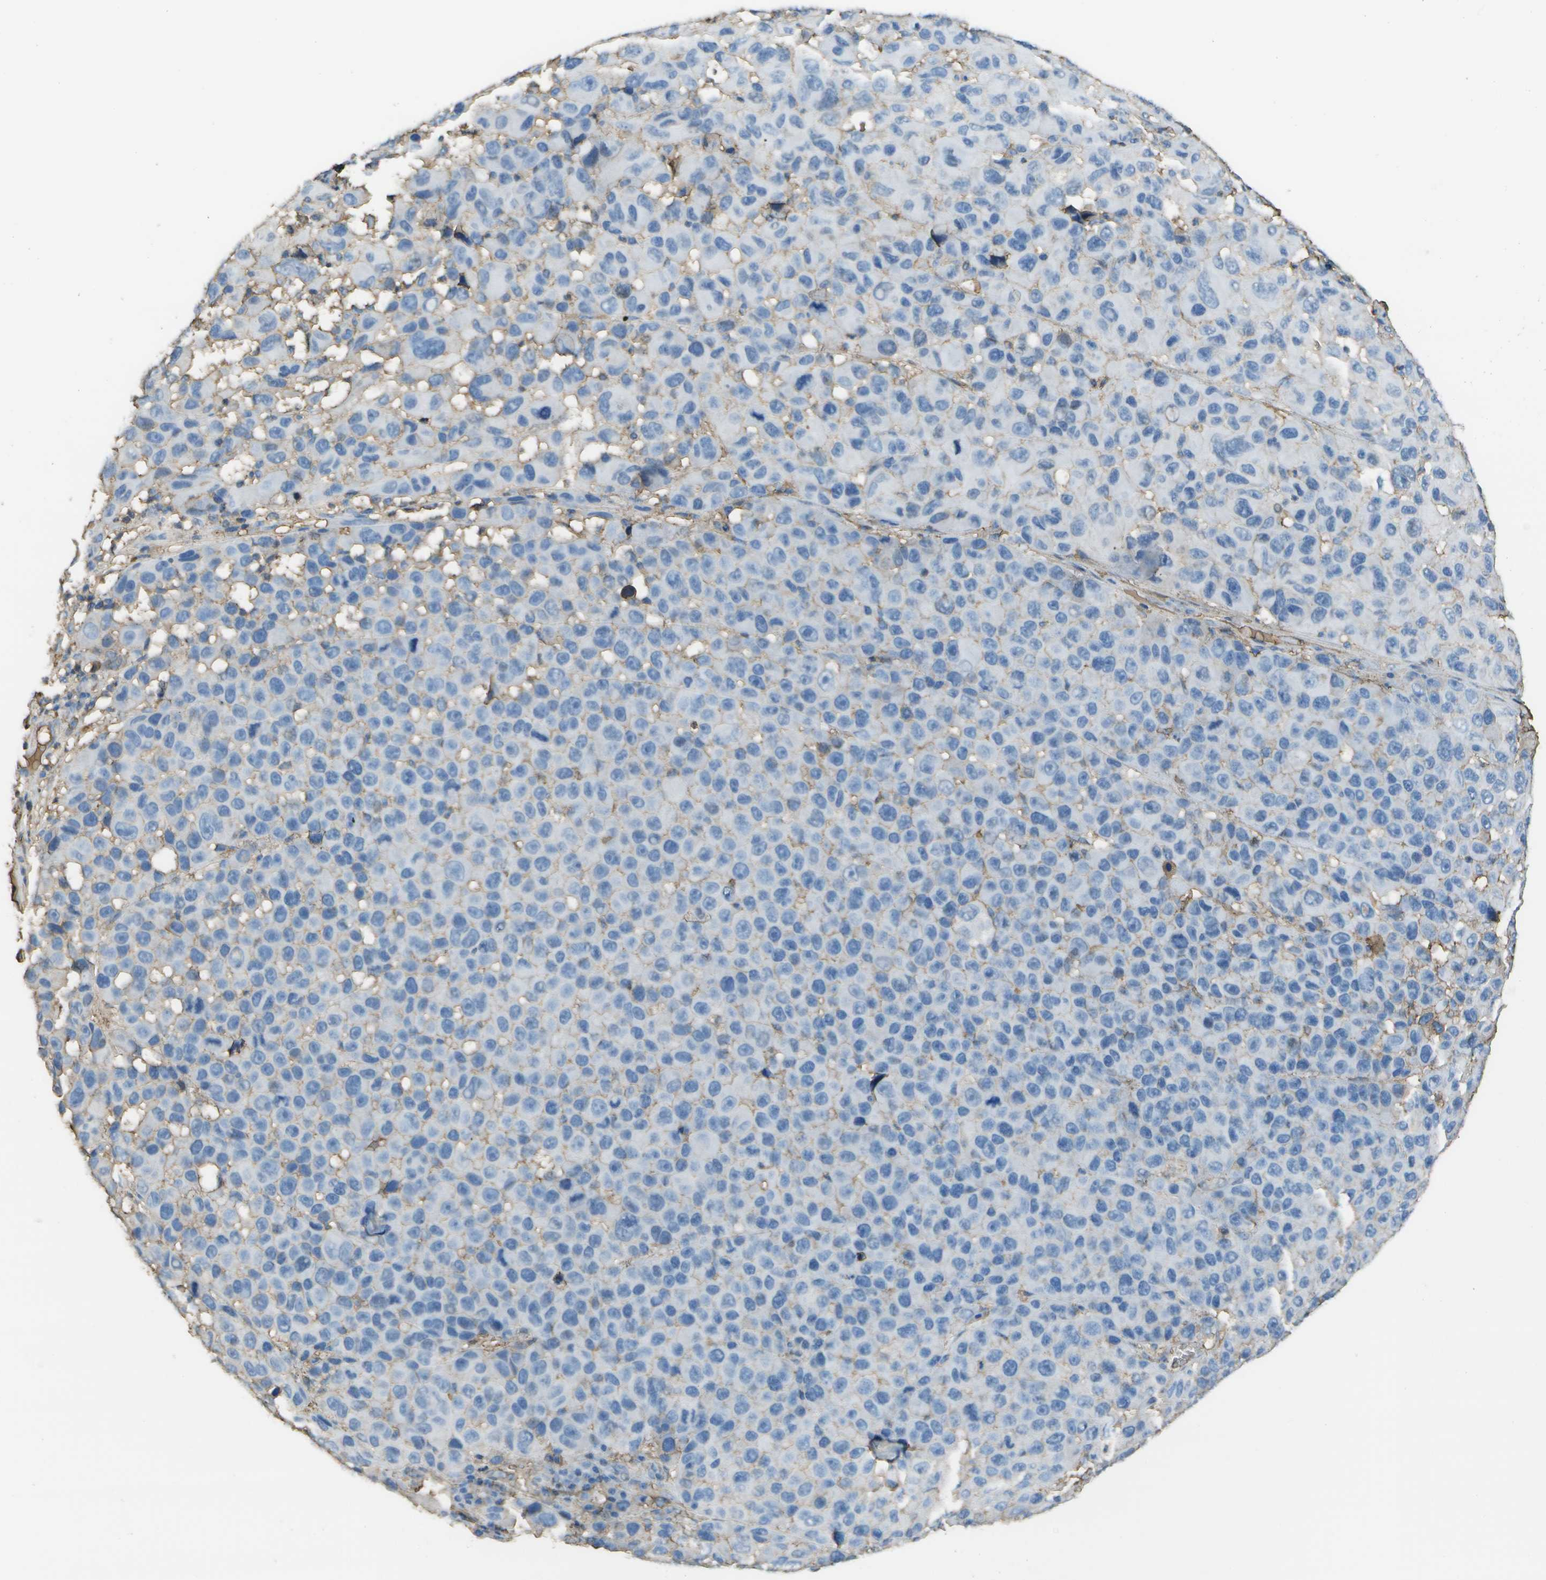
{"staining": {"intensity": "negative", "quantity": "none", "location": "none"}, "tissue": "melanoma", "cell_type": "Tumor cells", "image_type": "cancer", "snomed": [{"axis": "morphology", "description": "Malignant melanoma, NOS"}, {"axis": "topography", "description": "Skin"}], "caption": "Histopathology image shows no significant protein positivity in tumor cells of melanoma.", "gene": "CYP4F11", "patient": {"sex": "male", "age": 53}}